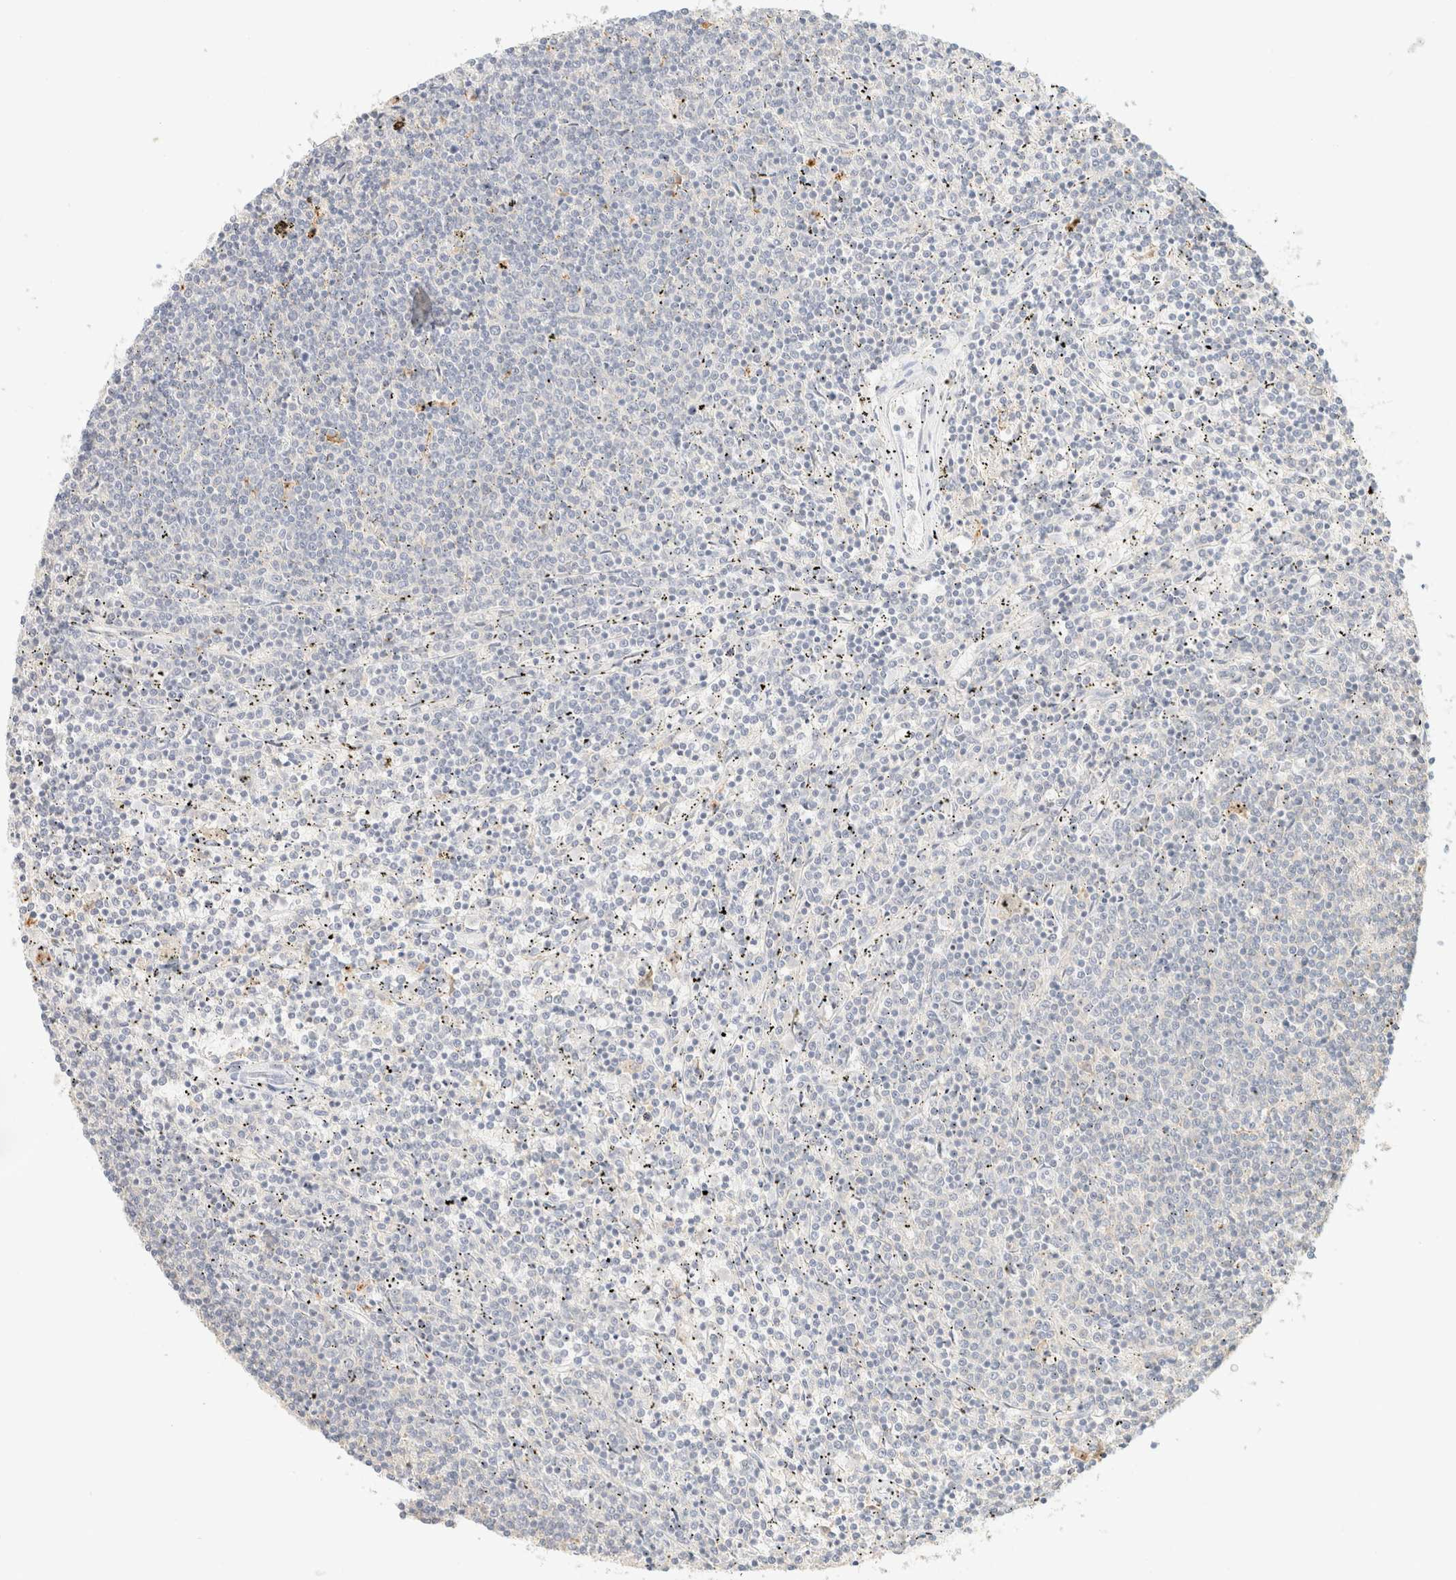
{"staining": {"intensity": "negative", "quantity": "none", "location": "none"}, "tissue": "lymphoma", "cell_type": "Tumor cells", "image_type": "cancer", "snomed": [{"axis": "morphology", "description": "Malignant lymphoma, non-Hodgkin's type, Low grade"}, {"axis": "topography", "description": "Spleen"}], "caption": "Immunohistochemistry (IHC) of lymphoma reveals no positivity in tumor cells.", "gene": "TIMD4", "patient": {"sex": "female", "age": 50}}